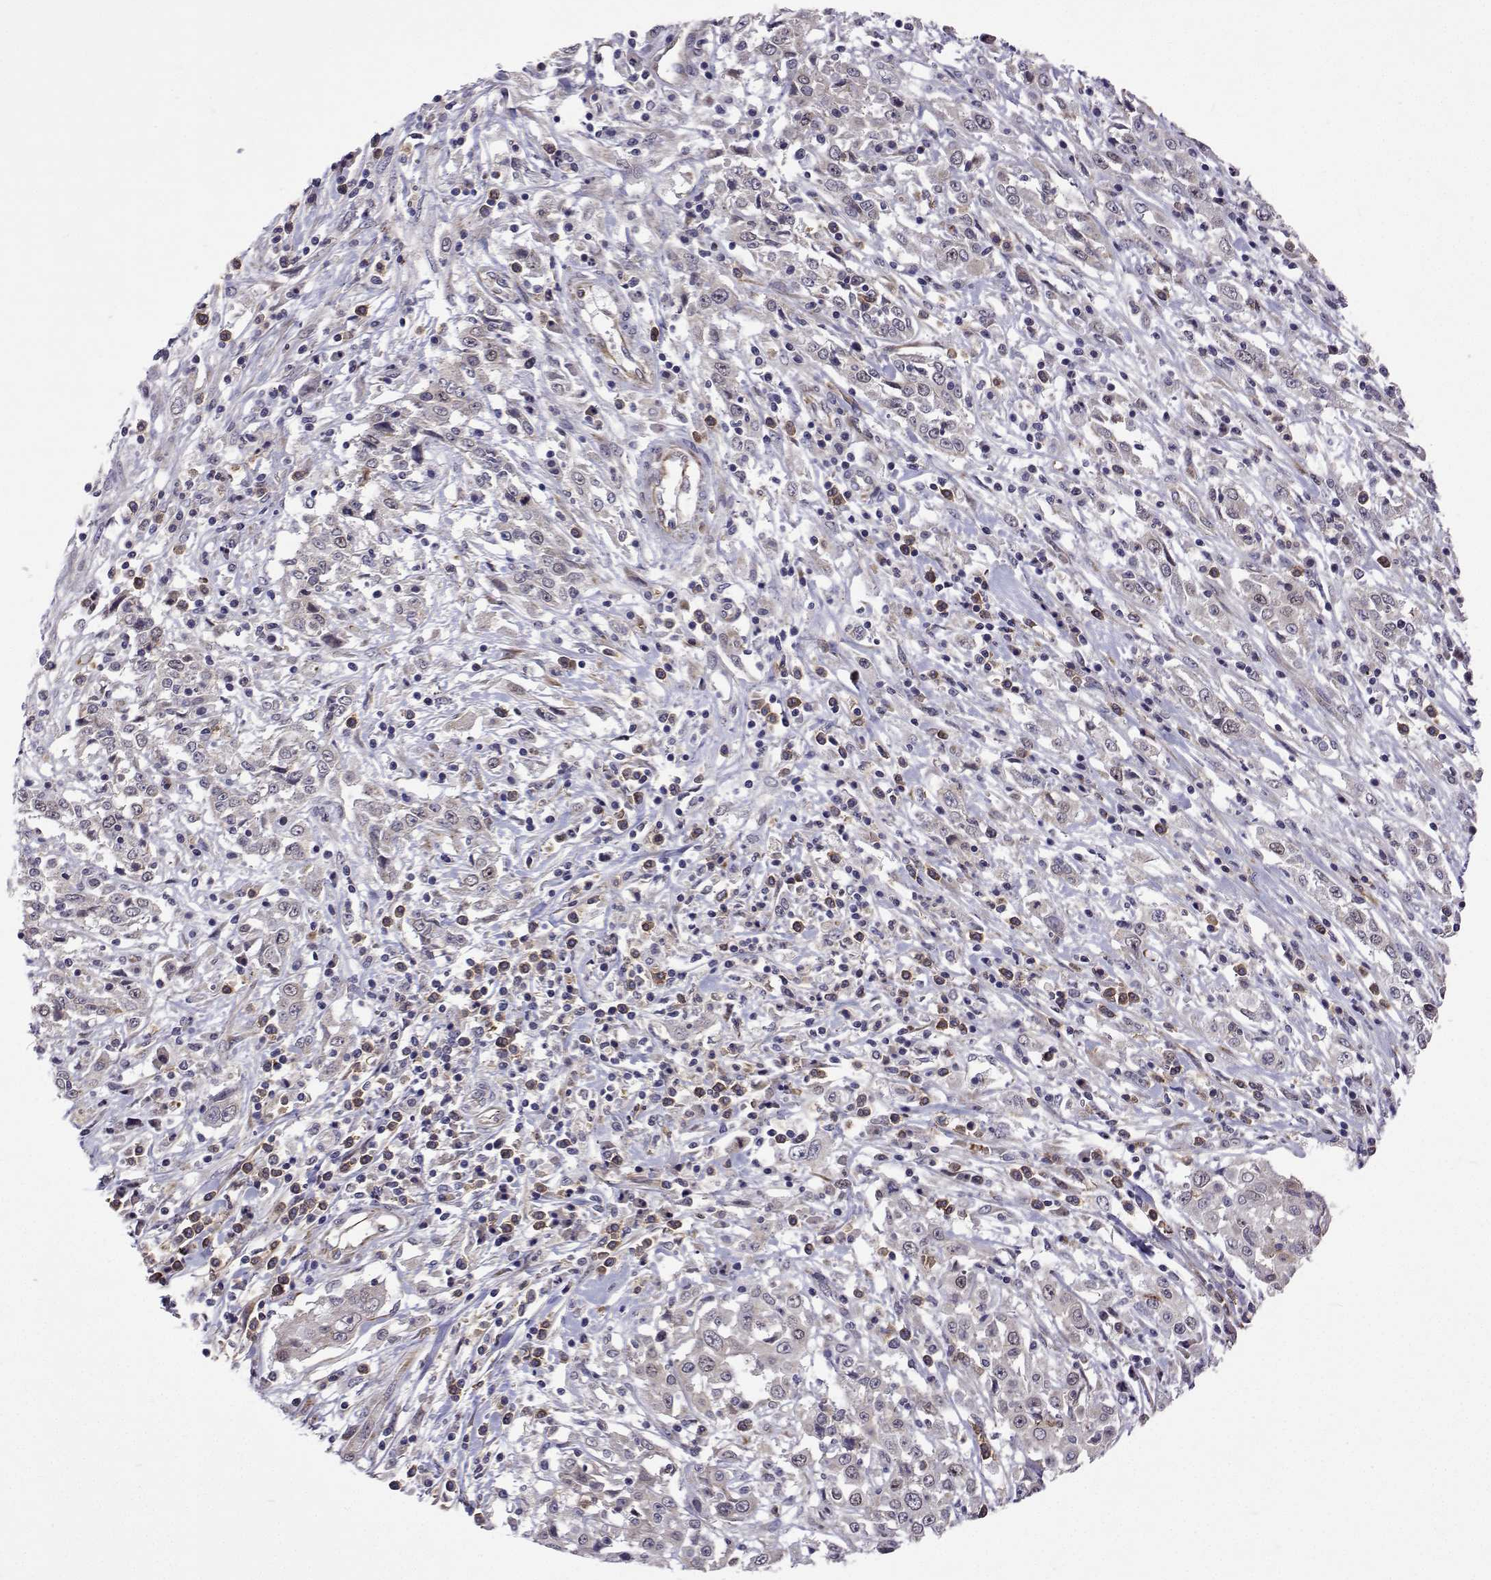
{"staining": {"intensity": "negative", "quantity": "none", "location": "none"}, "tissue": "cervical cancer", "cell_type": "Tumor cells", "image_type": "cancer", "snomed": [{"axis": "morphology", "description": "Adenocarcinoma, NOS"}, {"axis": "topography", "description": "Cervix"}], "caption": "There is no significant positivity in tumor cells of cervical cancer (adenocarcinoma).", "gene": "DHTKD1", "patient": {"sex": "female", "age": 40}}